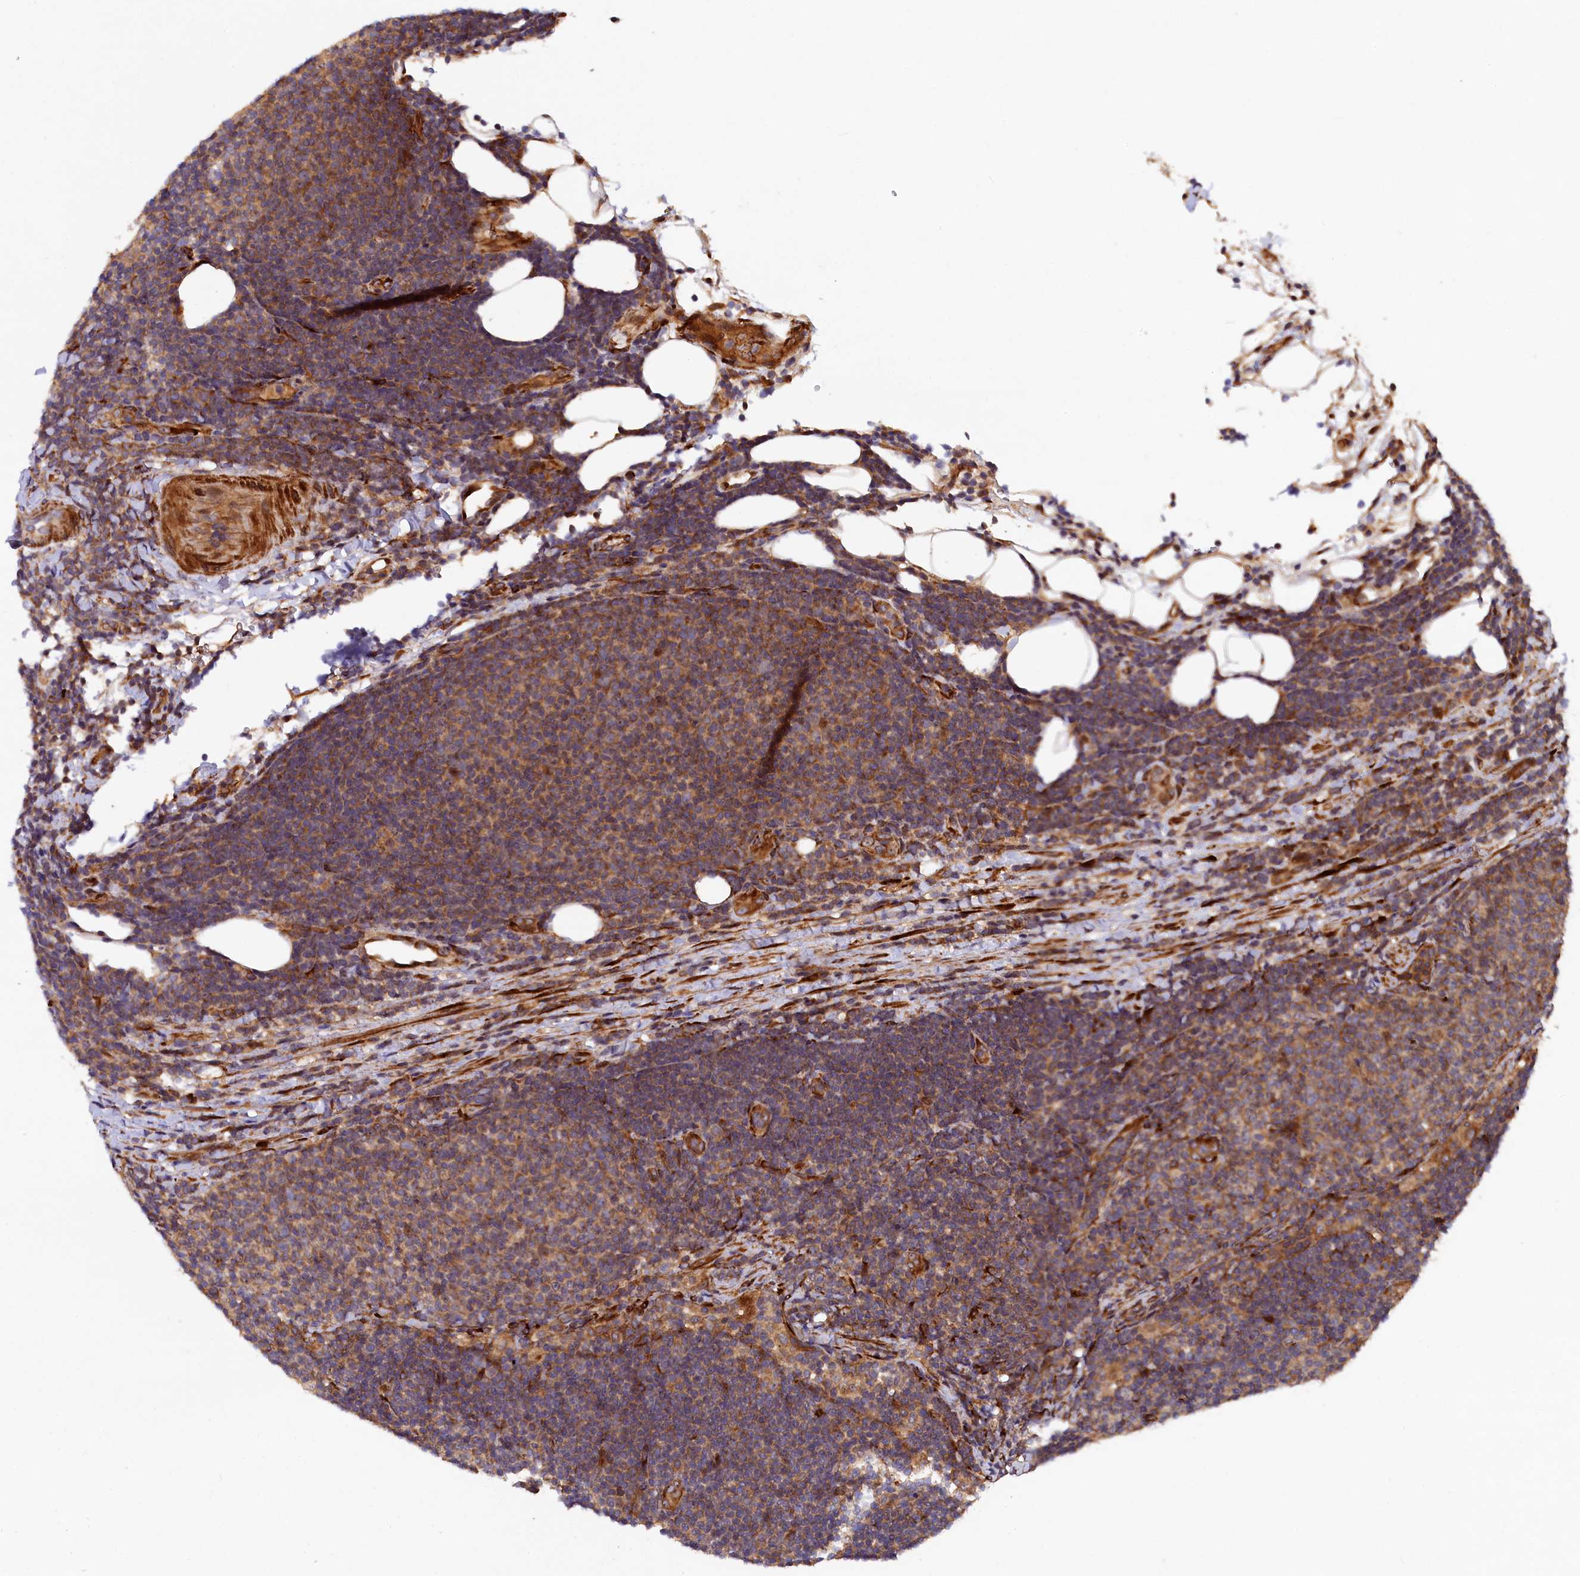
{"staining": {"intensity": "moderate", "quantity": ">75%", "location": "cytoplasmic/membranous"}, "tissue": "lymphoma", "cell_type": "Tumor cells", "image_type": "cancer", "snomed": [{"axis": "morphology", "description": "Malignant lymphoma, non-Hodgkin's type, Low grade"}, {"axis": "topography", "description": "Lymph node"}], "caption": "Brown immunohistochemical staining in human malignant lymphoma, non-Hodgkin's type (low-grade) reveals moderate cytoplasmic/membranous staining in approximately >75% of tumor cells.", "gene": "ARRDC4", "patient": {"sex": "male", "age": 66}}